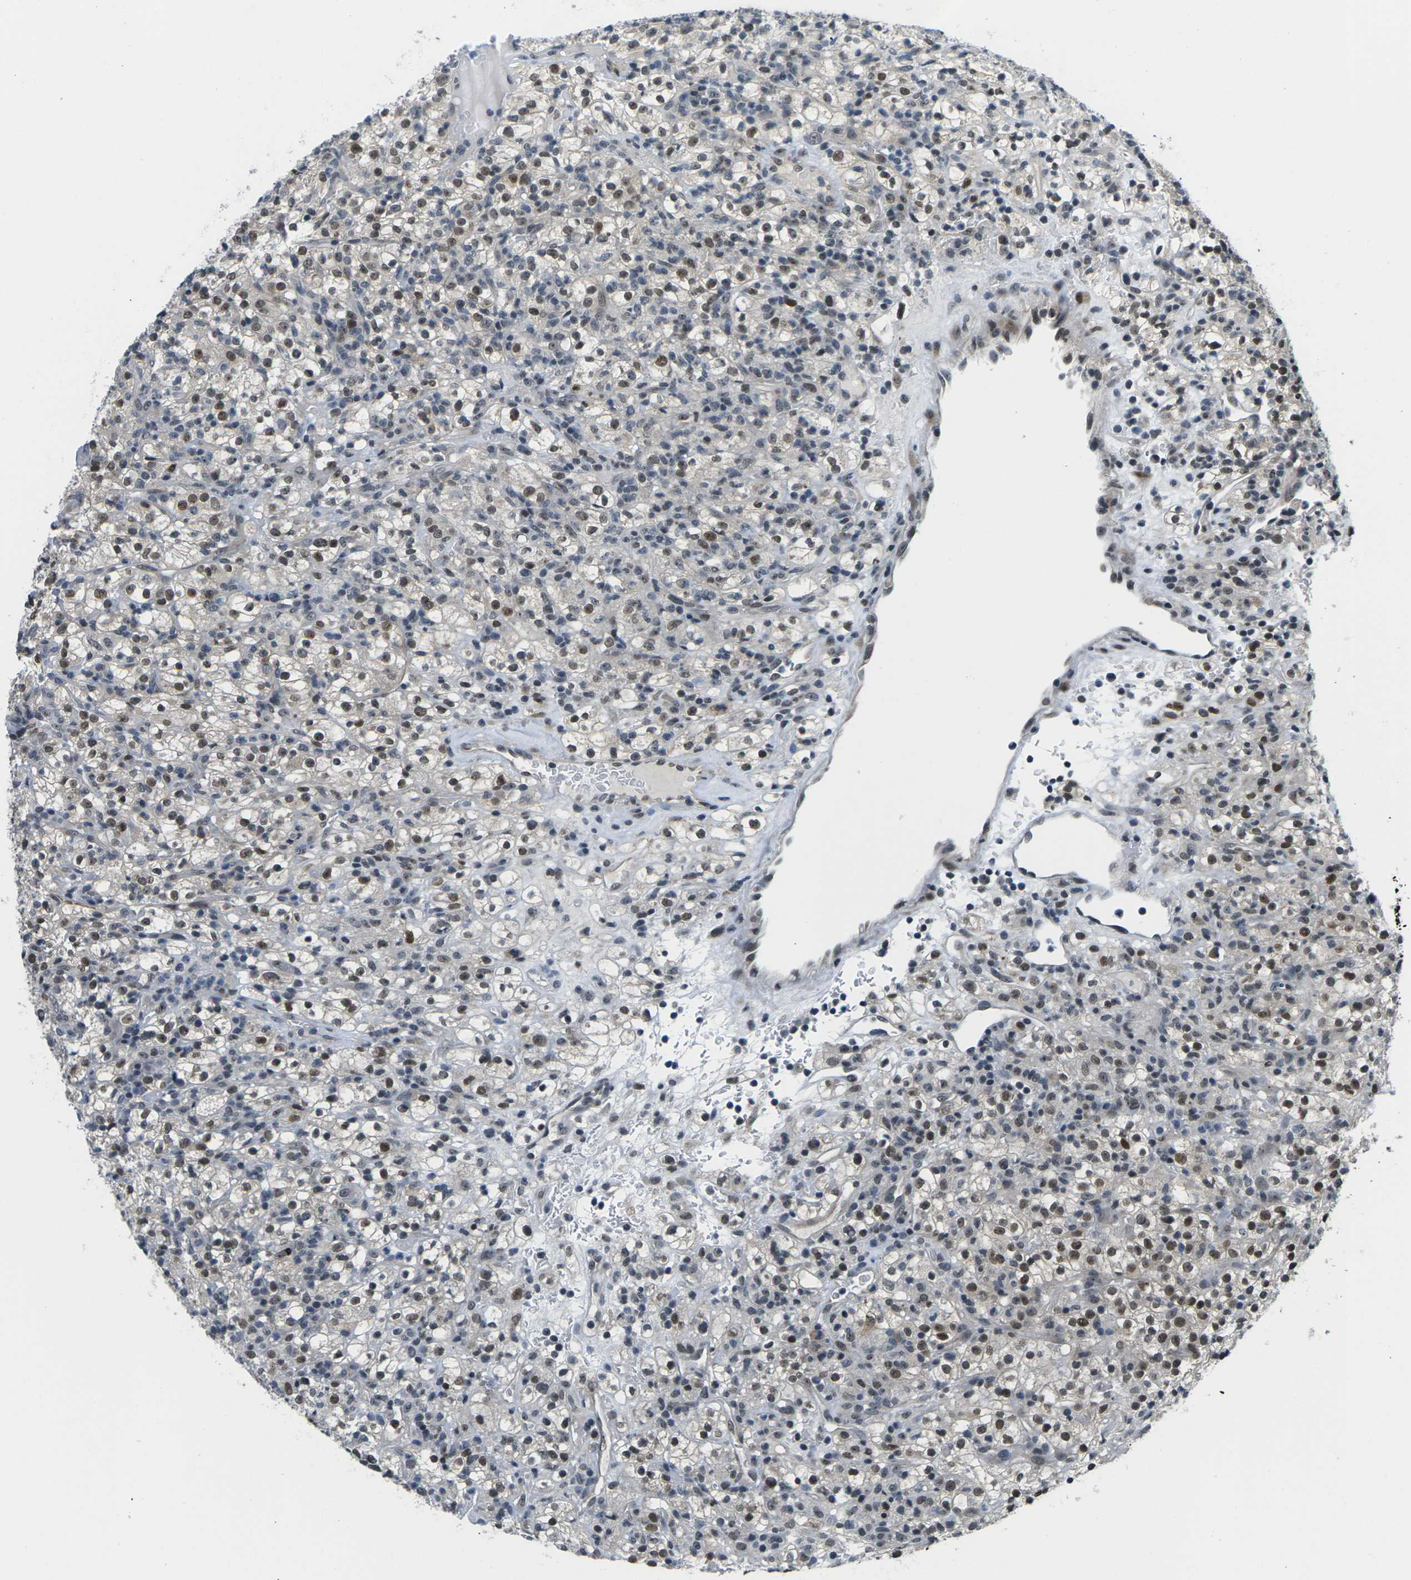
{"staining": {"intensity": "moderate", "quantity": ">75%", "location": "nuclear"}, "tissue": "renal cancer", "cell_type": "Tumor cells", "image_type": "cancer", "snomed": [{"axis": "morphology", "description": "Normal tissue, NOS"}, {"axis": "morphology", "description": "Adenocarcinoma, NOS"}, {"axis": "topography", "description": "Kidney"}], "caption": "Tumor cells show medium levels of moderate nuclear positivity in about >75% of cells in human renal cancer.", "gene": "NSRP1", "patient": {"sex": "female", "age": 72}}